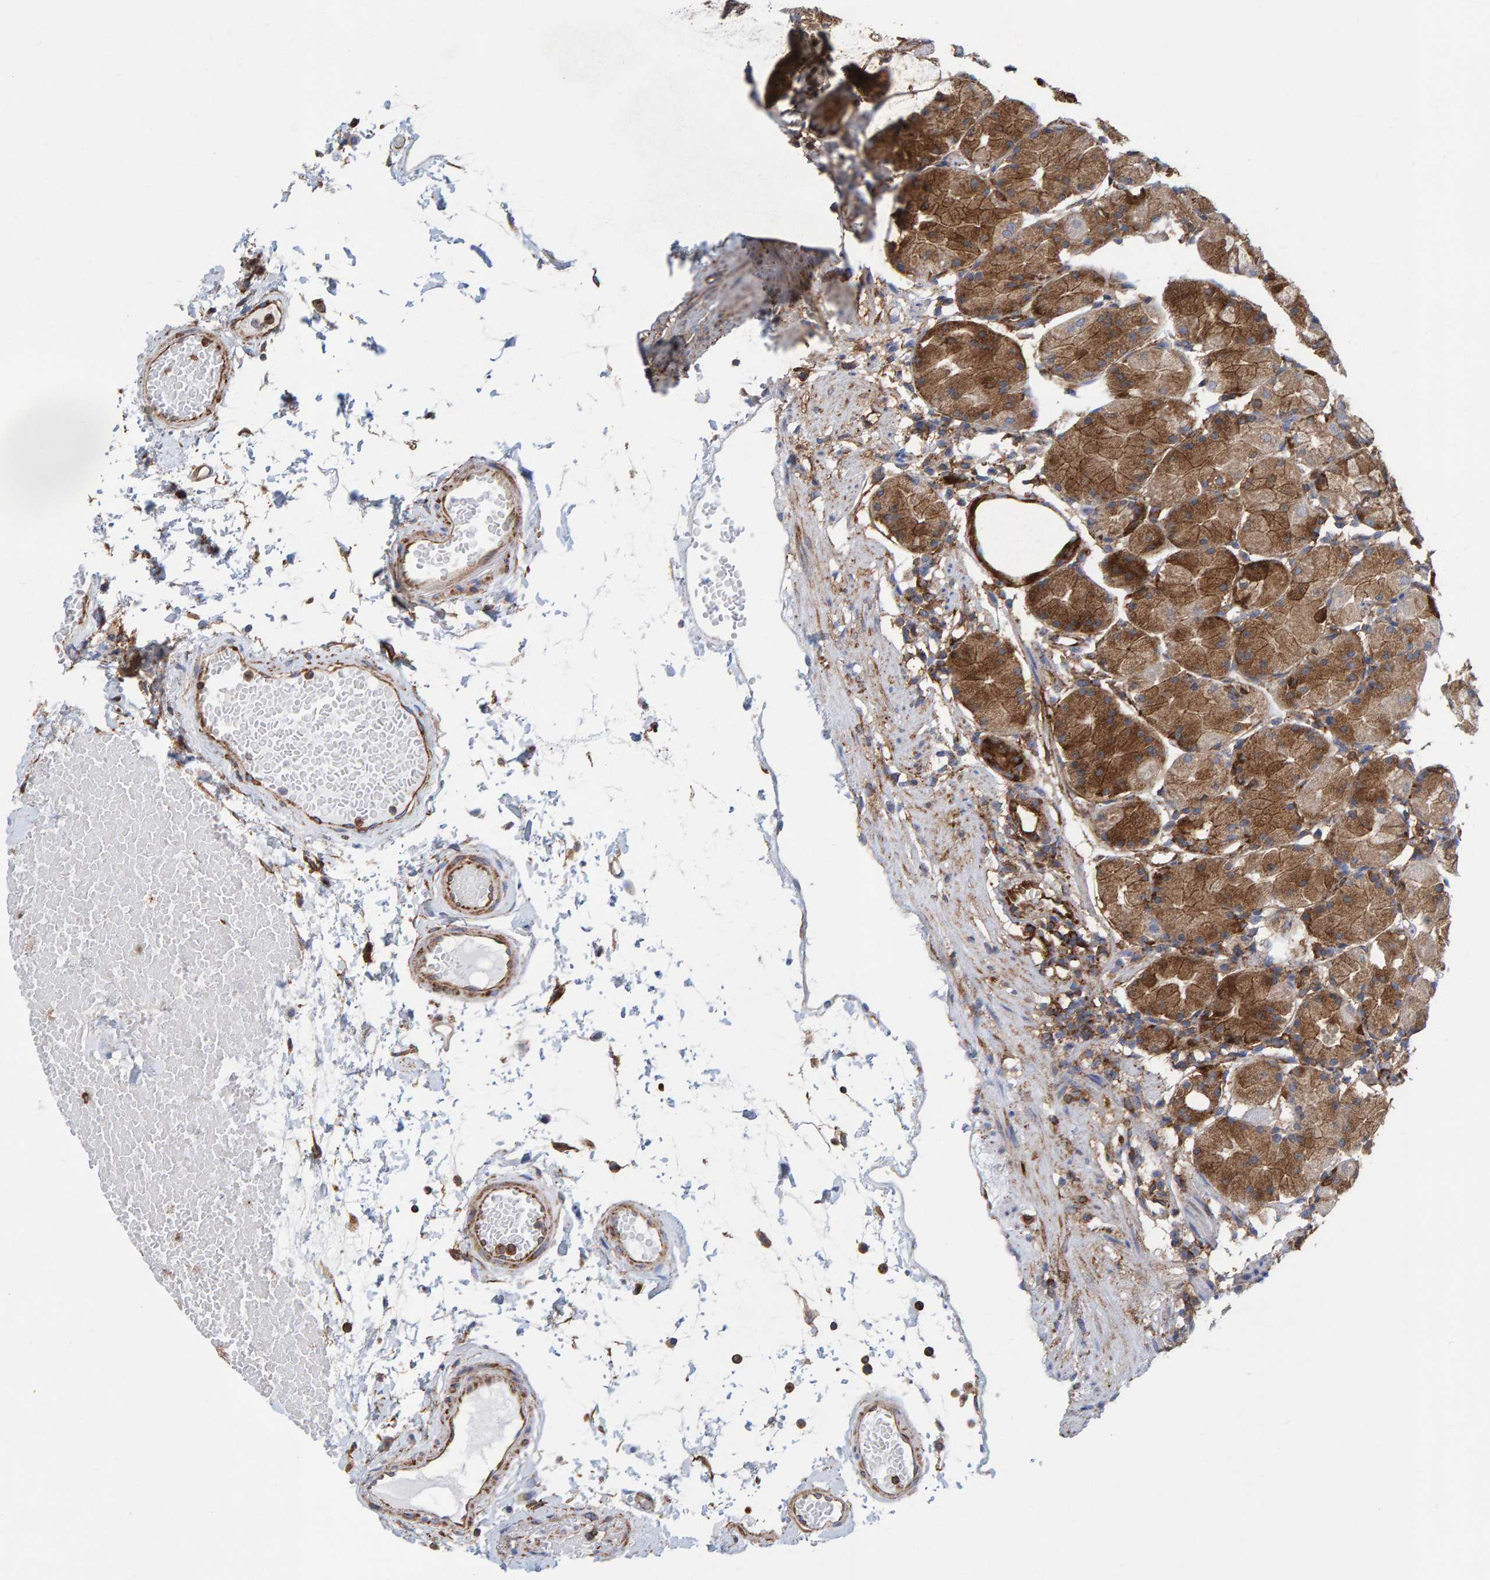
{"staining": {"intensity": "strong", "quantity": ">75%", "location": "cytoplasmic/membranous"}, "tissue": "stomach", "cell_type": "Glandular cells", "image_type": "normal", "snomed": [{"axis": "morphology", "description": "Normal tissue, NOS"}, {"axis": "topography", "description": "Stomach"}, {"axis": "topography", "description": "Stomach, lower"}], "caption": "Protein expression analysis of benign stomach shows strong cytoplasmic/membranous expression in about >75% of glandular cells. The staining is performed using DAB brown chromogen to label protein expression. The nuclei are counter-stained blue using hematoxylin.", "gene": "MVP", "patient": {"sex": "female", "age": 75}}